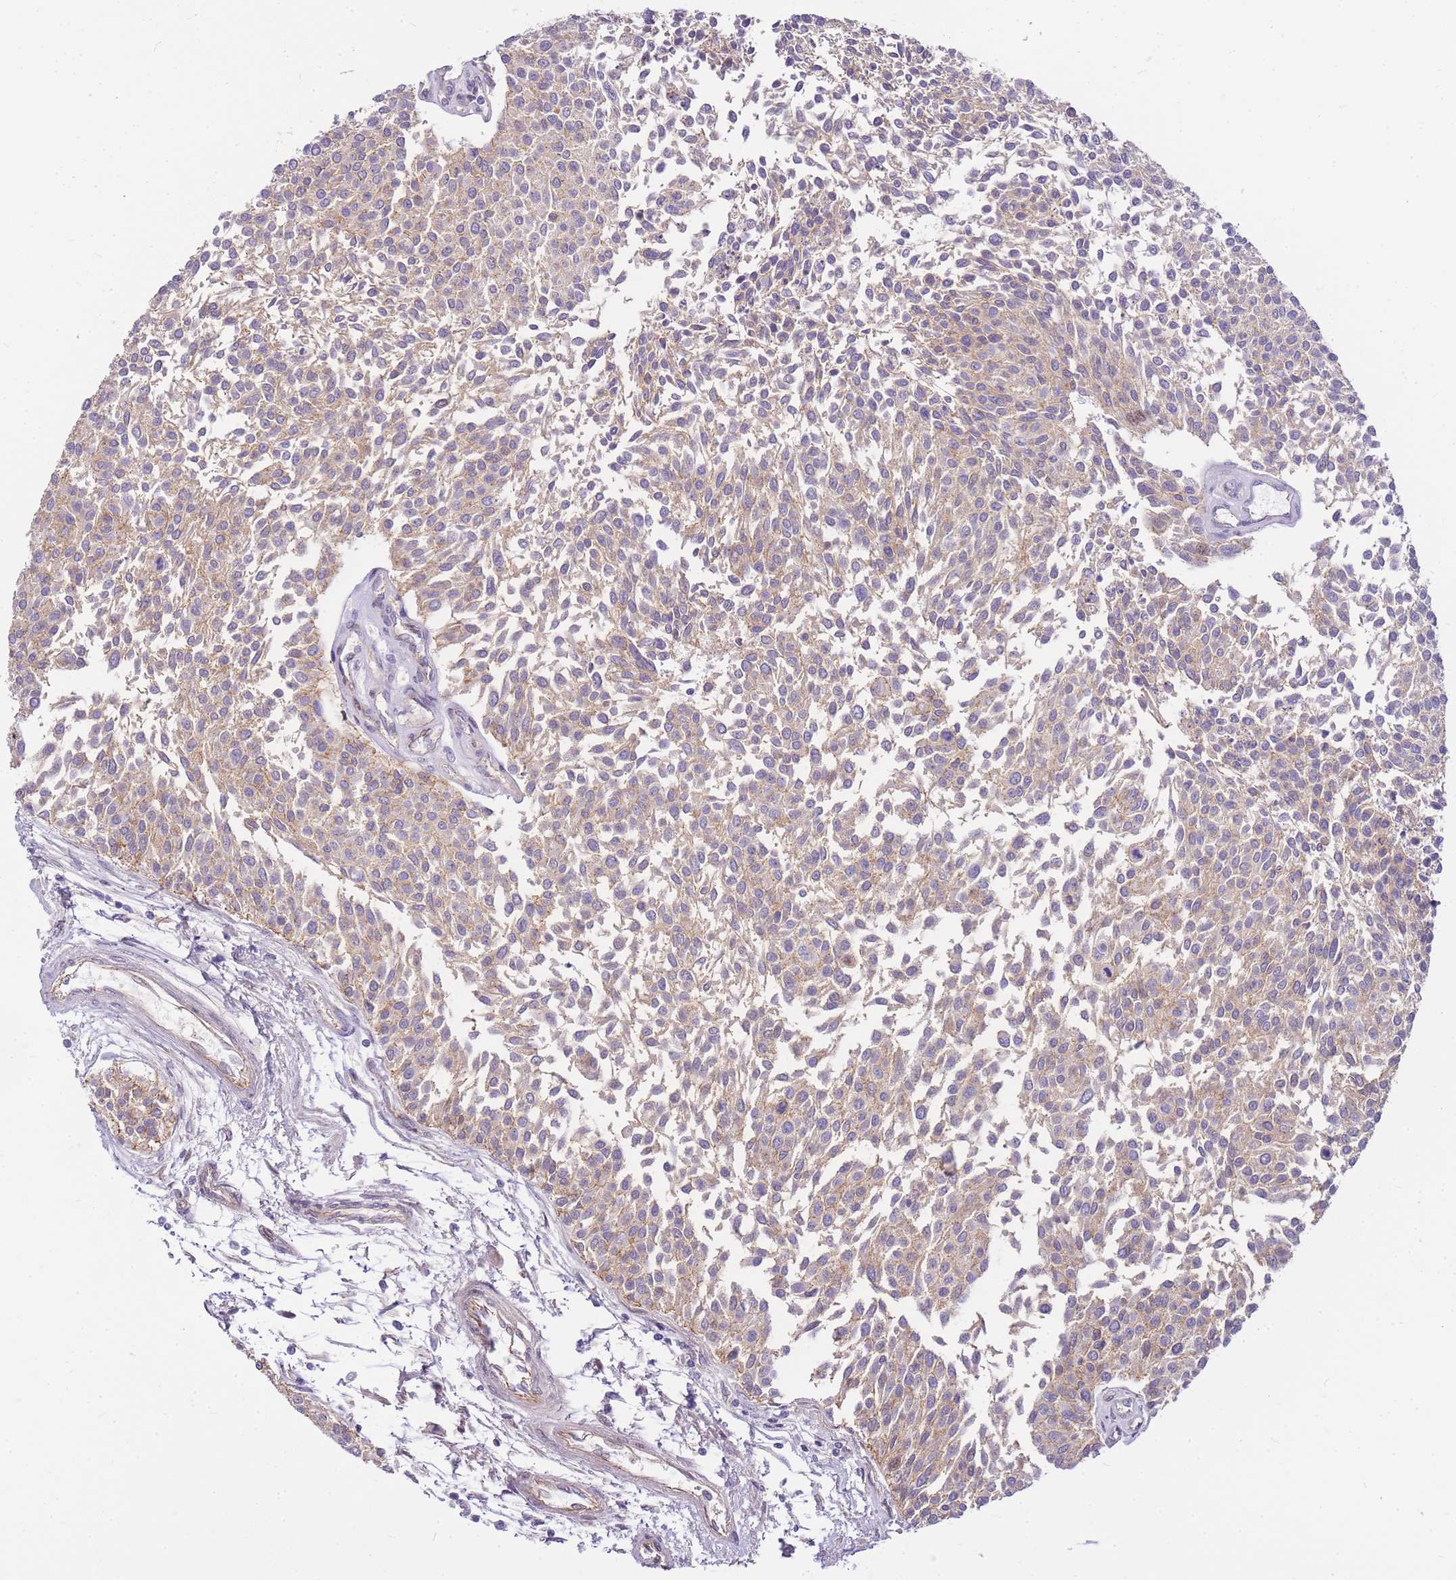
{"staining": {"intensity": "weak", "quantity": "25%-75%", "location": "cytoplasmic/membranous"}, "tissue": "urothelial cancer", "cell_type": "Tumor cells", "image_type": "cancer", "snomed": [{"axis": "morphology", "description": "Urothelial carcinoma, NOS"}, {"axis": "topography", "description": "Urinary bladder"}], "caption": "Protein expression analysis of urothelial cancer demonstrates weak cytoplasmic/membranous expression in about 25%-75% of tumor cells. The staining was performed using DAB (3,3'-diaminobenzidine), with brown indicating positive protein expression. Nuclei are stained blue with hematoxylin.", "gene": "CLBA1", "patient": {"sex": "male", "age": 55}}